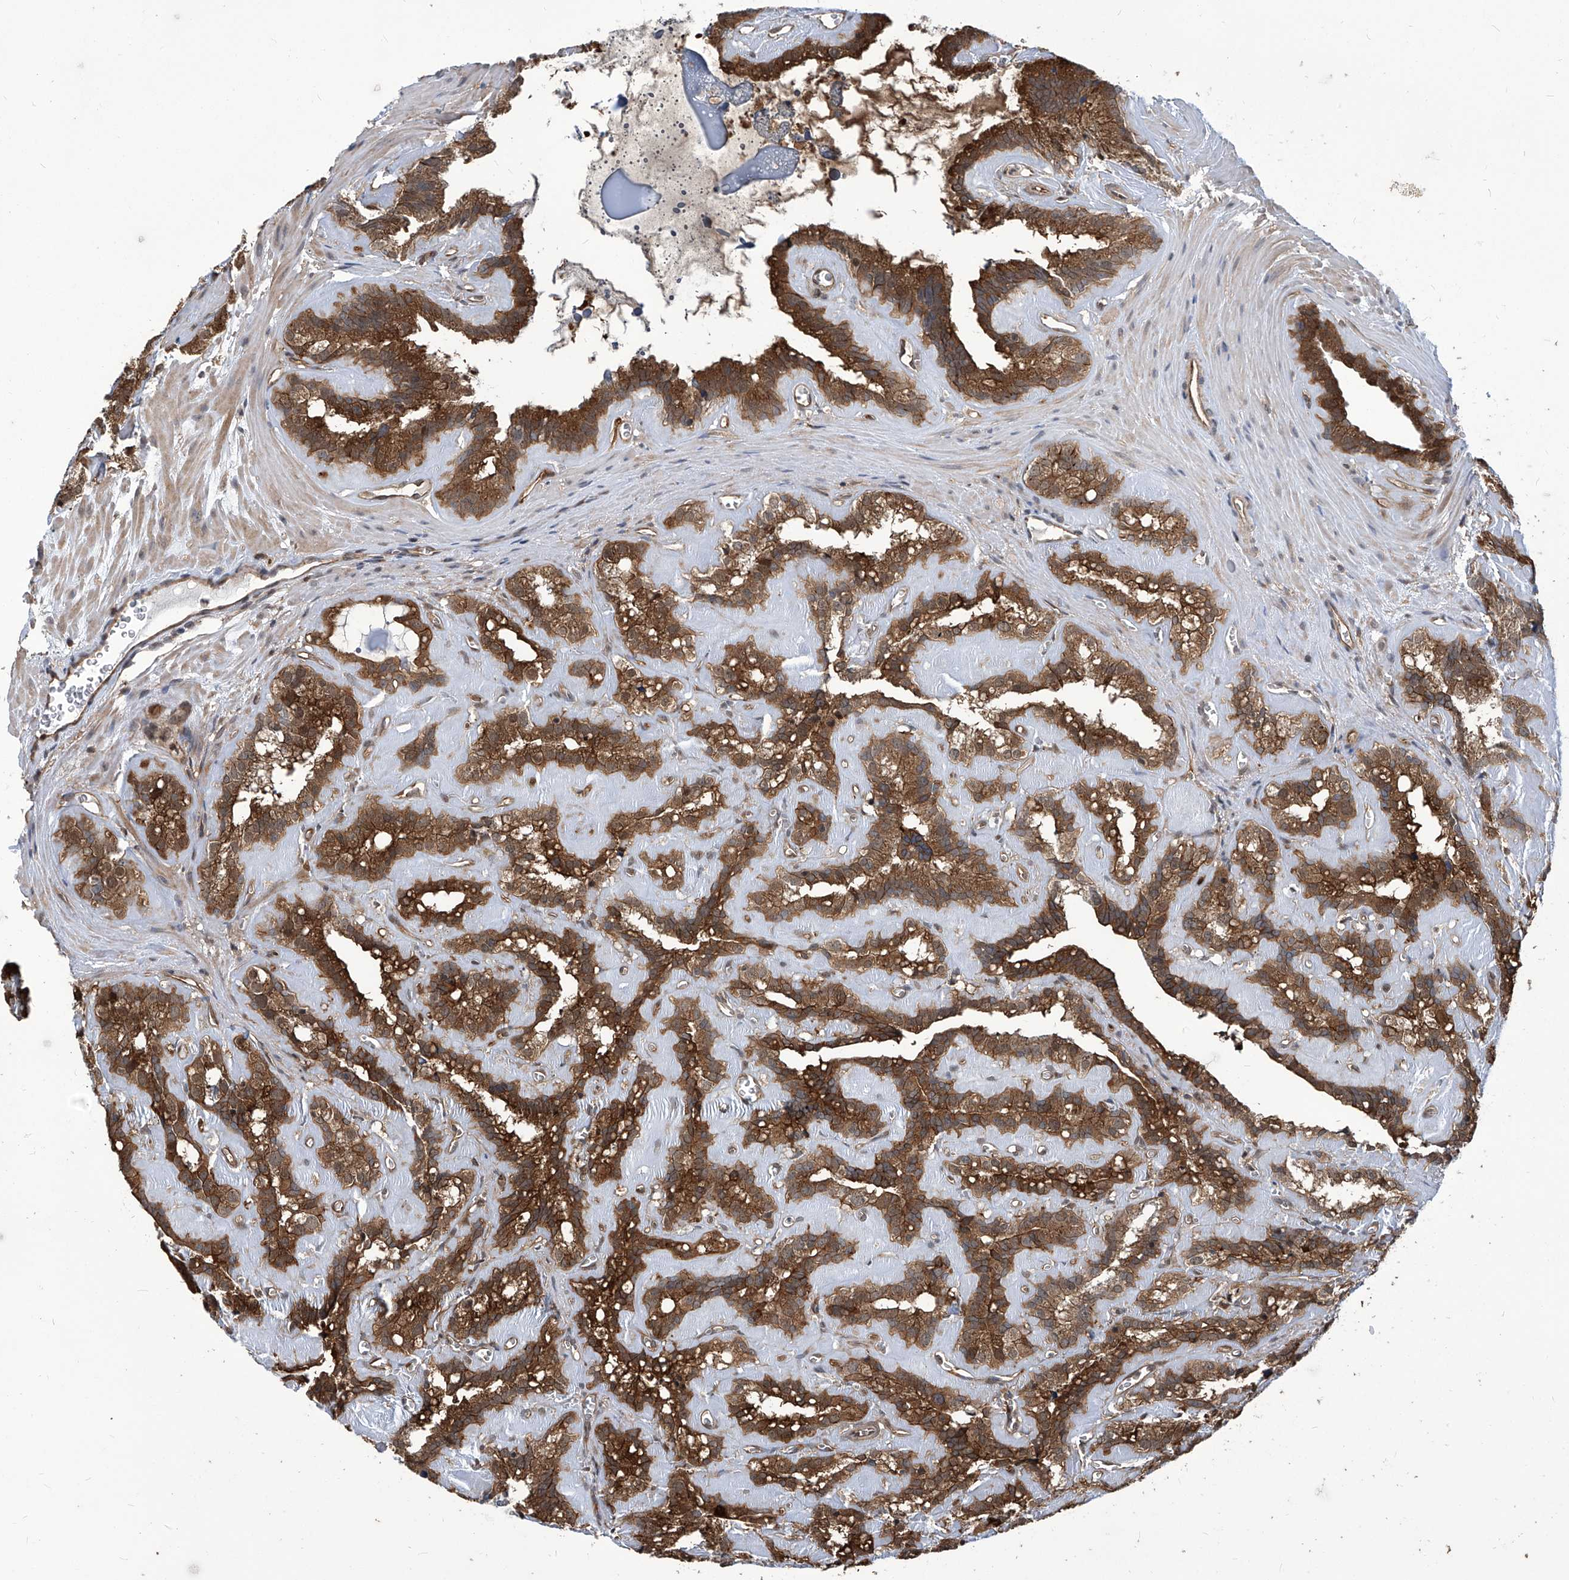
{"staining": {"intensity": "moderate", "quantity": ">75%", "location": "cytoplasmic/membranous"}, "tissue": "seminal vesicle", "cell_type": "Glandular cells", "image_type": "normal", "snomed": [{"axis": "morphology", "description": "Normal tissue, NOS"}, {"axis": "topography", "description": "Prostate"}, {"axis": "topography", "description": "Seminal veicle"}], "caption": "This micrograph reveals immunohistochemistry staining of normal seminal vesicle, with medium moderate cytoplasmic/membranous positivity in about >75% of glandular cells.", "gene": "PSMB1", "patient": {"sex": "male", "age": 59}}